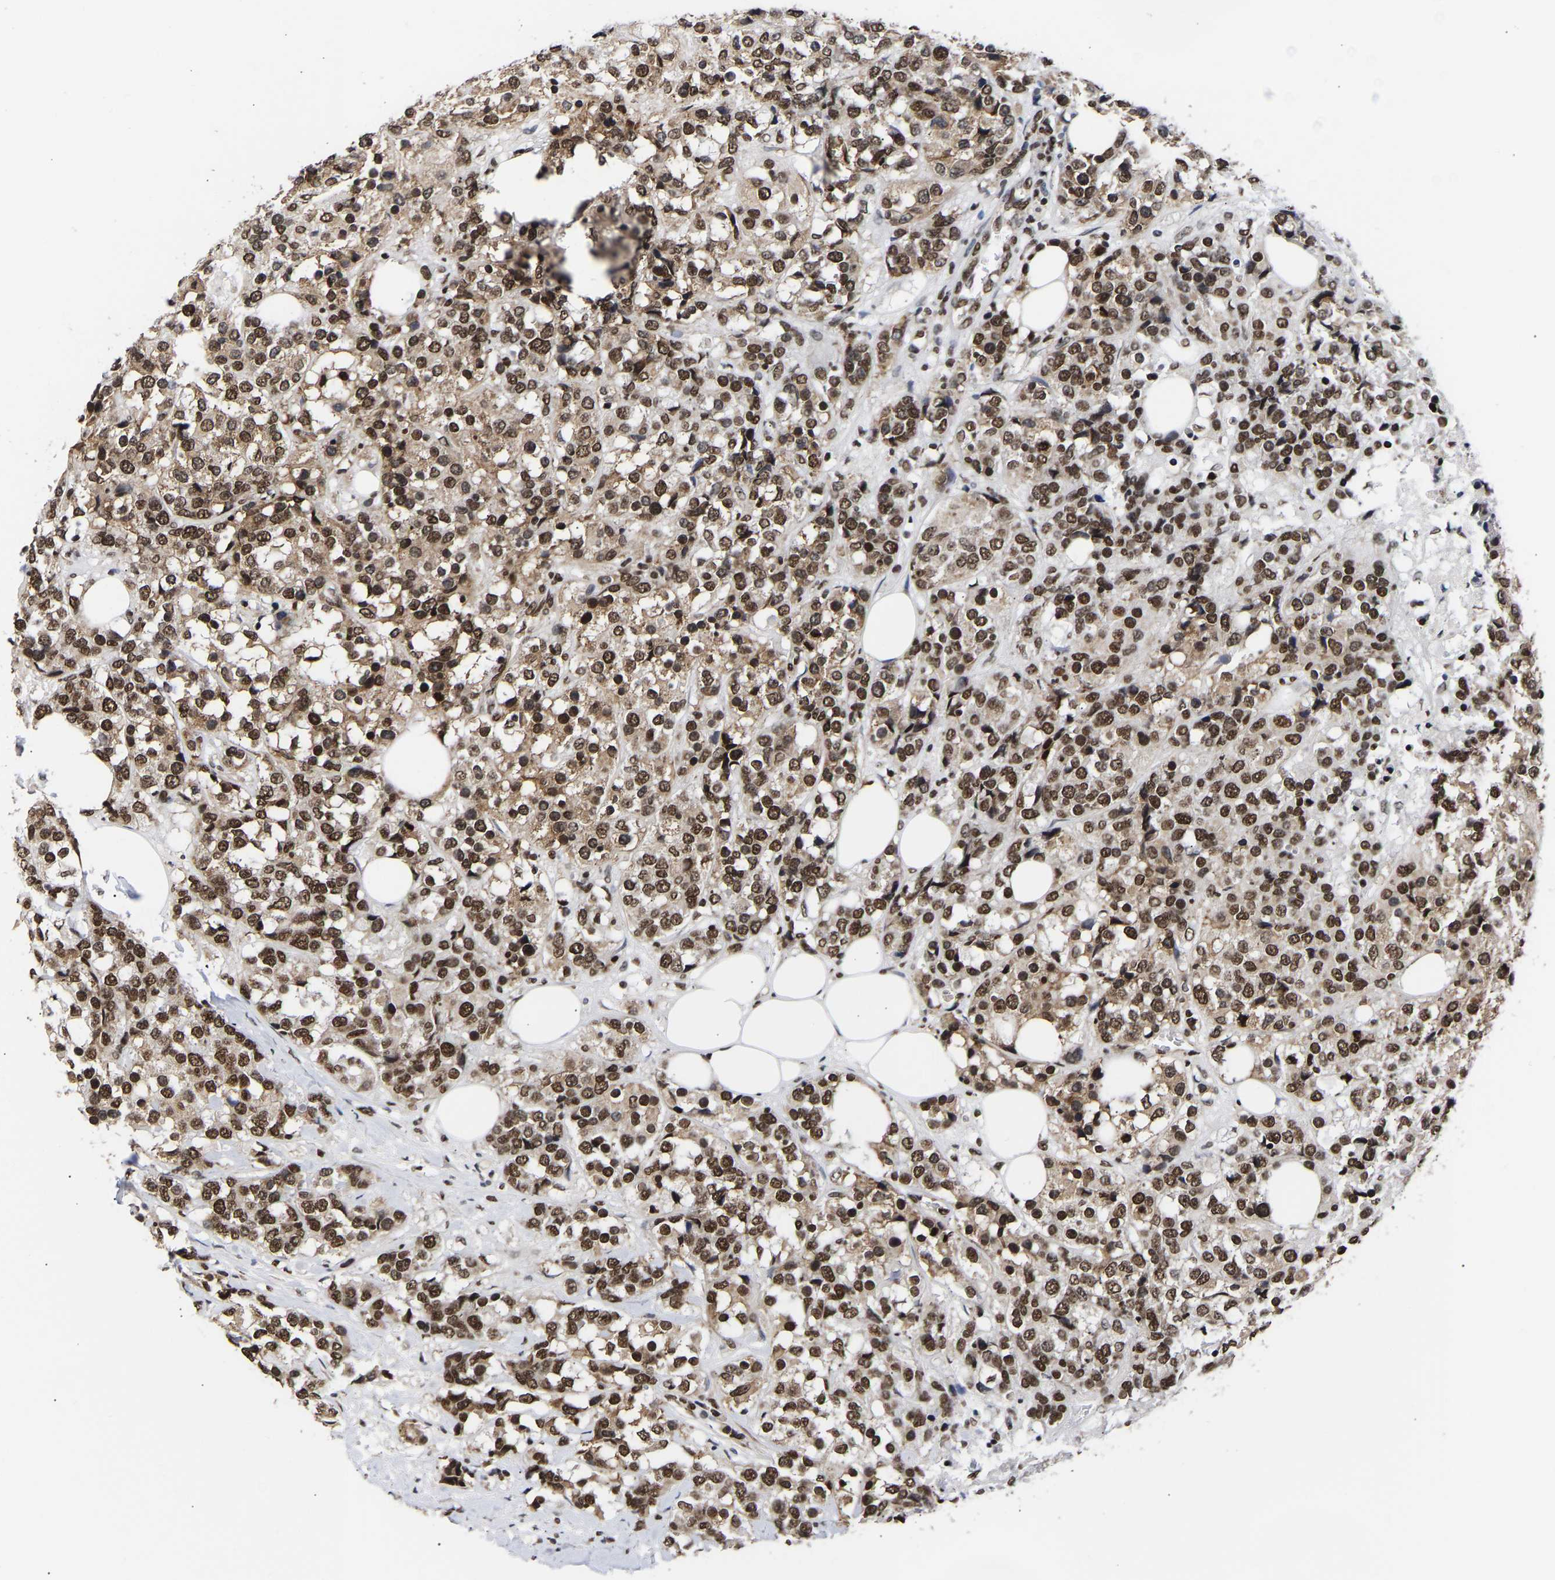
{"staining": {"intensity": "strong", "quantity": ">75%", "location": "nuclear"}, "tissue": "breast cancer", "cell_type": "Tumor cells", "image_type": "cancer", "snomed": [{"axis": "morphology", "description": "Lobular carcinoma"}, {"axis": "topography", "description": "Breast"}], "caption": "IHC staining of breast cancer (lobular carcinoma), which exhibits high levels of strong nuclear staining in about >75% of tumor cells indicating strong nuclear protein staining. The staining was performed using DAB (3,3'-diaminobenzidine) (brown) for protein detection and nuclei were counterstained in hematoxylin (blue).", "gene": "PSIP1", "patient": {"sex": "female", "age": 59}}